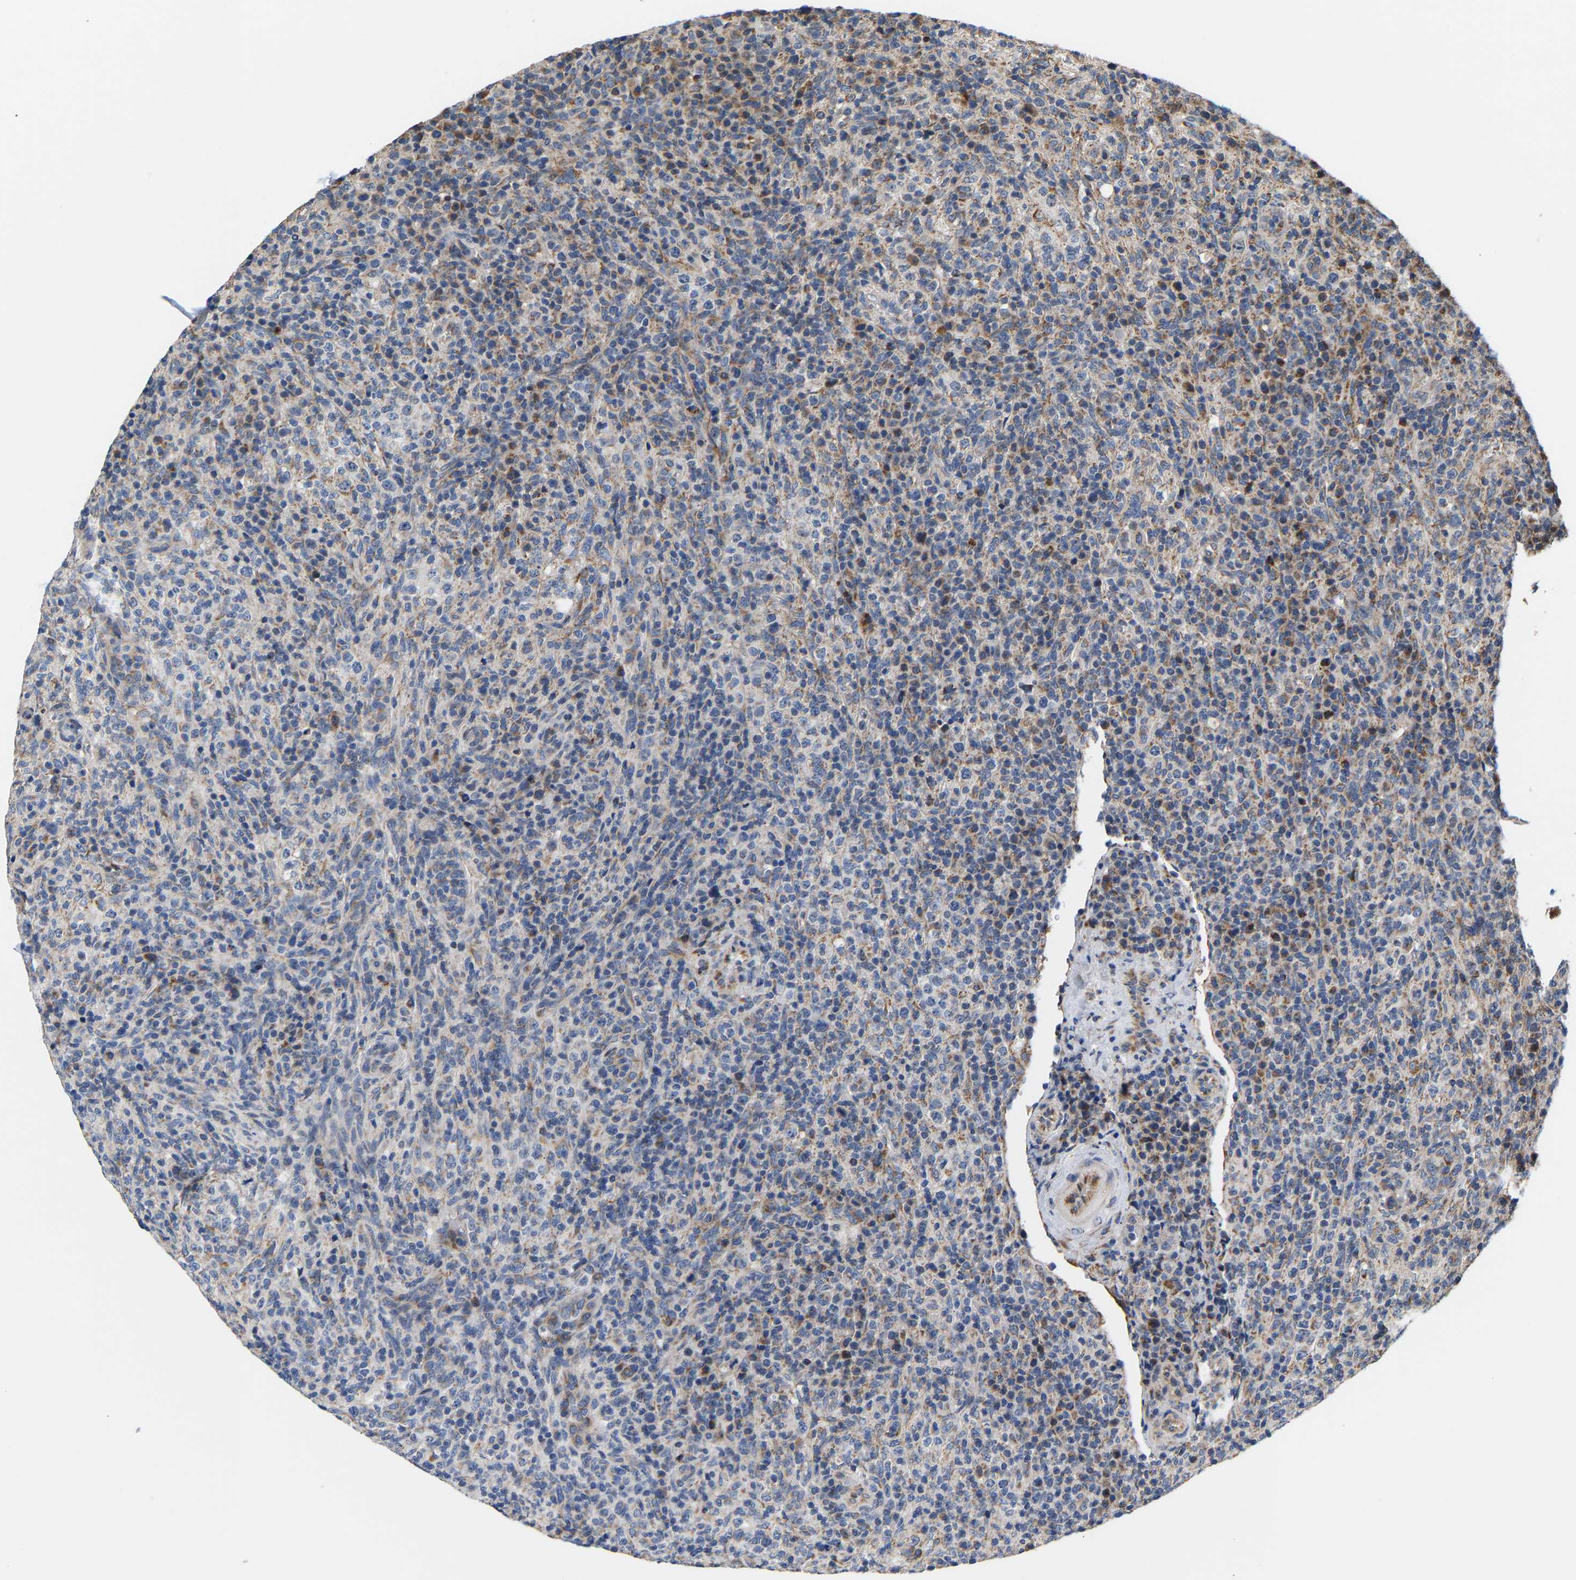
{"staining": {"intensity": "weak", "quantity": "25%-75%", "location": "cytoplasmic/membranous"}, "tissue": "lymphoma", "cell_type": "Tumor cells", "image_type": "cancer", "snomed": [{"axis": "morphology", "description": "Malignant lymphoma, non-Hodgkin's type, High grade"}, {"axis": "topography", "description": "Lymph node"}], "caption": "Weak cytoplasmic/membranous protein positivity is present in about 25%-75% of tumor cells in malignant lymphoma, non-Hodgkin's type (high-grade). (DAB (3,3'-diaminobenzidine) = brown stain, brightfield microscopy at high magnification).", "gene": "TMEM168", "patient": {"sex": "female", "age": 76}}